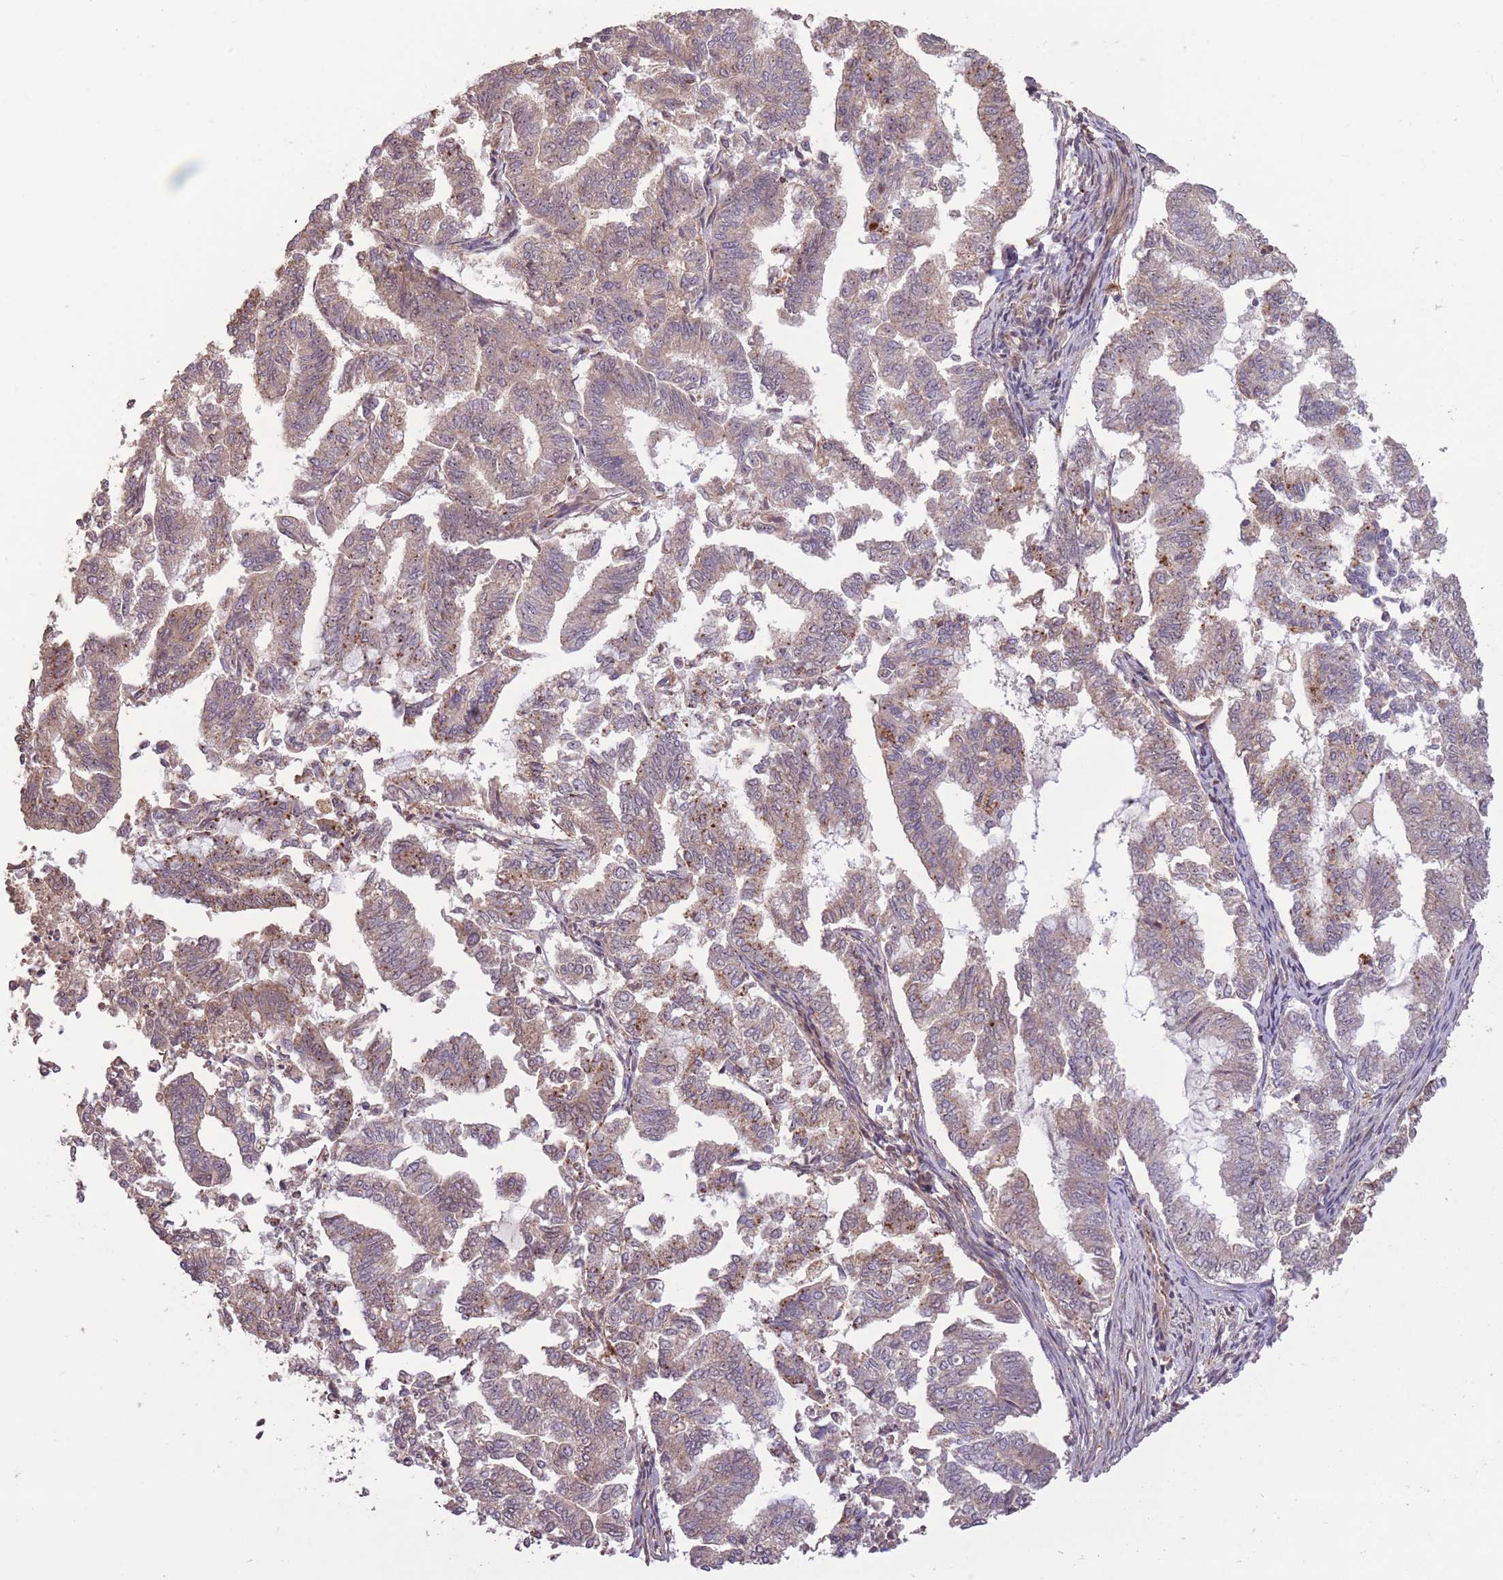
{"staining": {"intensity": "weak", "quantity": "25%-75%", "location": "cytoplasmic/membranous"}, "tissue": "endometrial cancer", "cell_type": "Tumor cells", "image_type": "cancer", "snomed": [{"axis": "morphology", "description": "Adenocarcinoma, NOS"}, {"axis": "topography", "description": "Endometrium"}], "caption": "Human endometrial cancer (adenocarcinoma) stained with a protein marker reveals weak staining in tumor cells.", "gene": "POLR3F", "patient": {"sex": "female", "age": 79}}